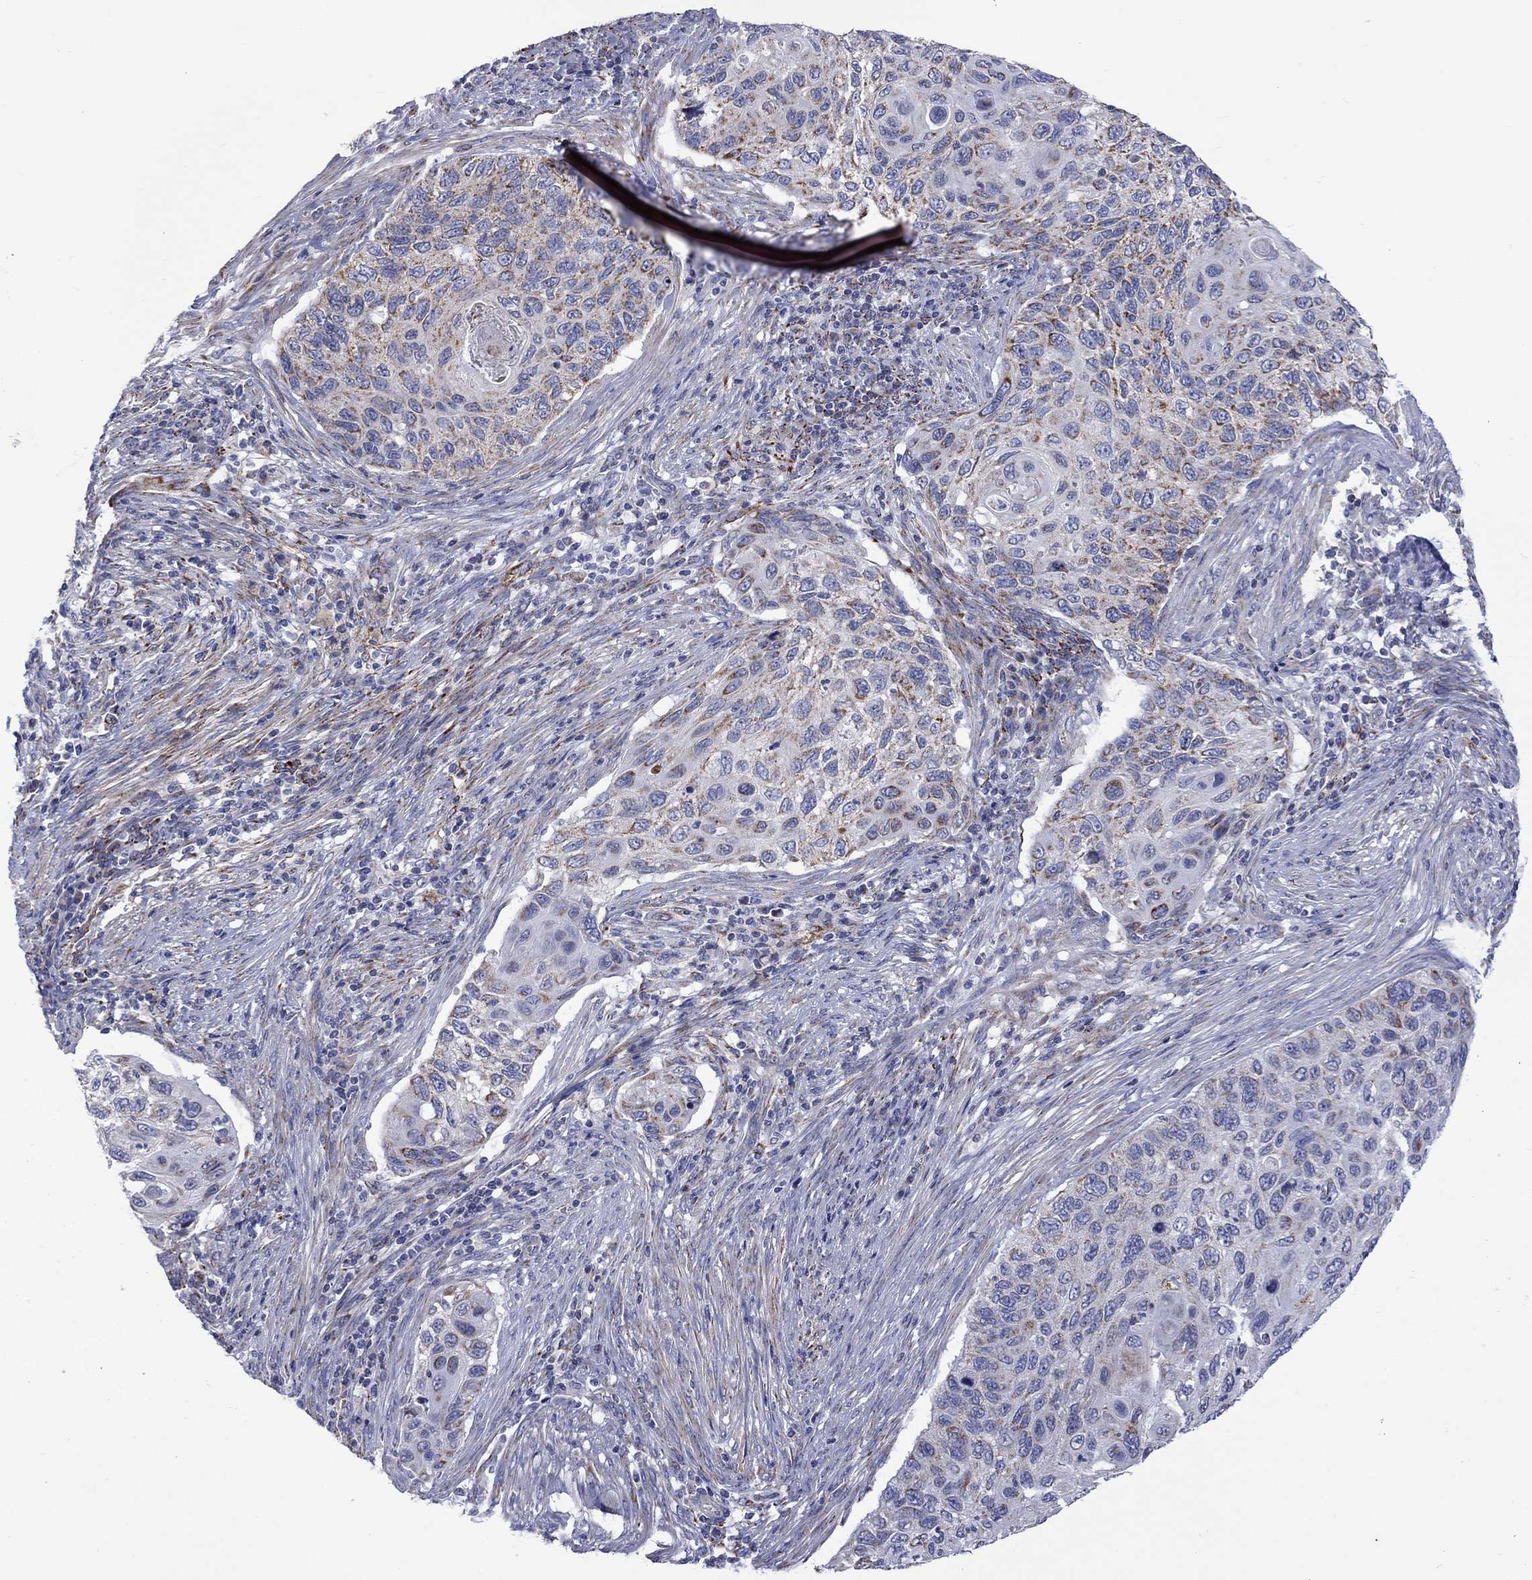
{"staining": {"intensity": "moderate", "quantity": "<25%", "location": "cytoplasmic/membranous"}, "tissue": "cervical cancer", "cell_type": "Tumor cells", "image_type": "cancer", "snomed": [{"axis": "morphology", "description": "Squamous cell carcinoma, NOS"}, {"axis": "topography", "description": "Cervix"}], "caption": "Protein expression analysis of squamous cell carcinoma (cervical) demonstrates moderate cytoplasmic/membranous expression in approximately <25% of tumor cells.", "gene": "CISD1", "patient": {"sex": "female", "age": 70}}